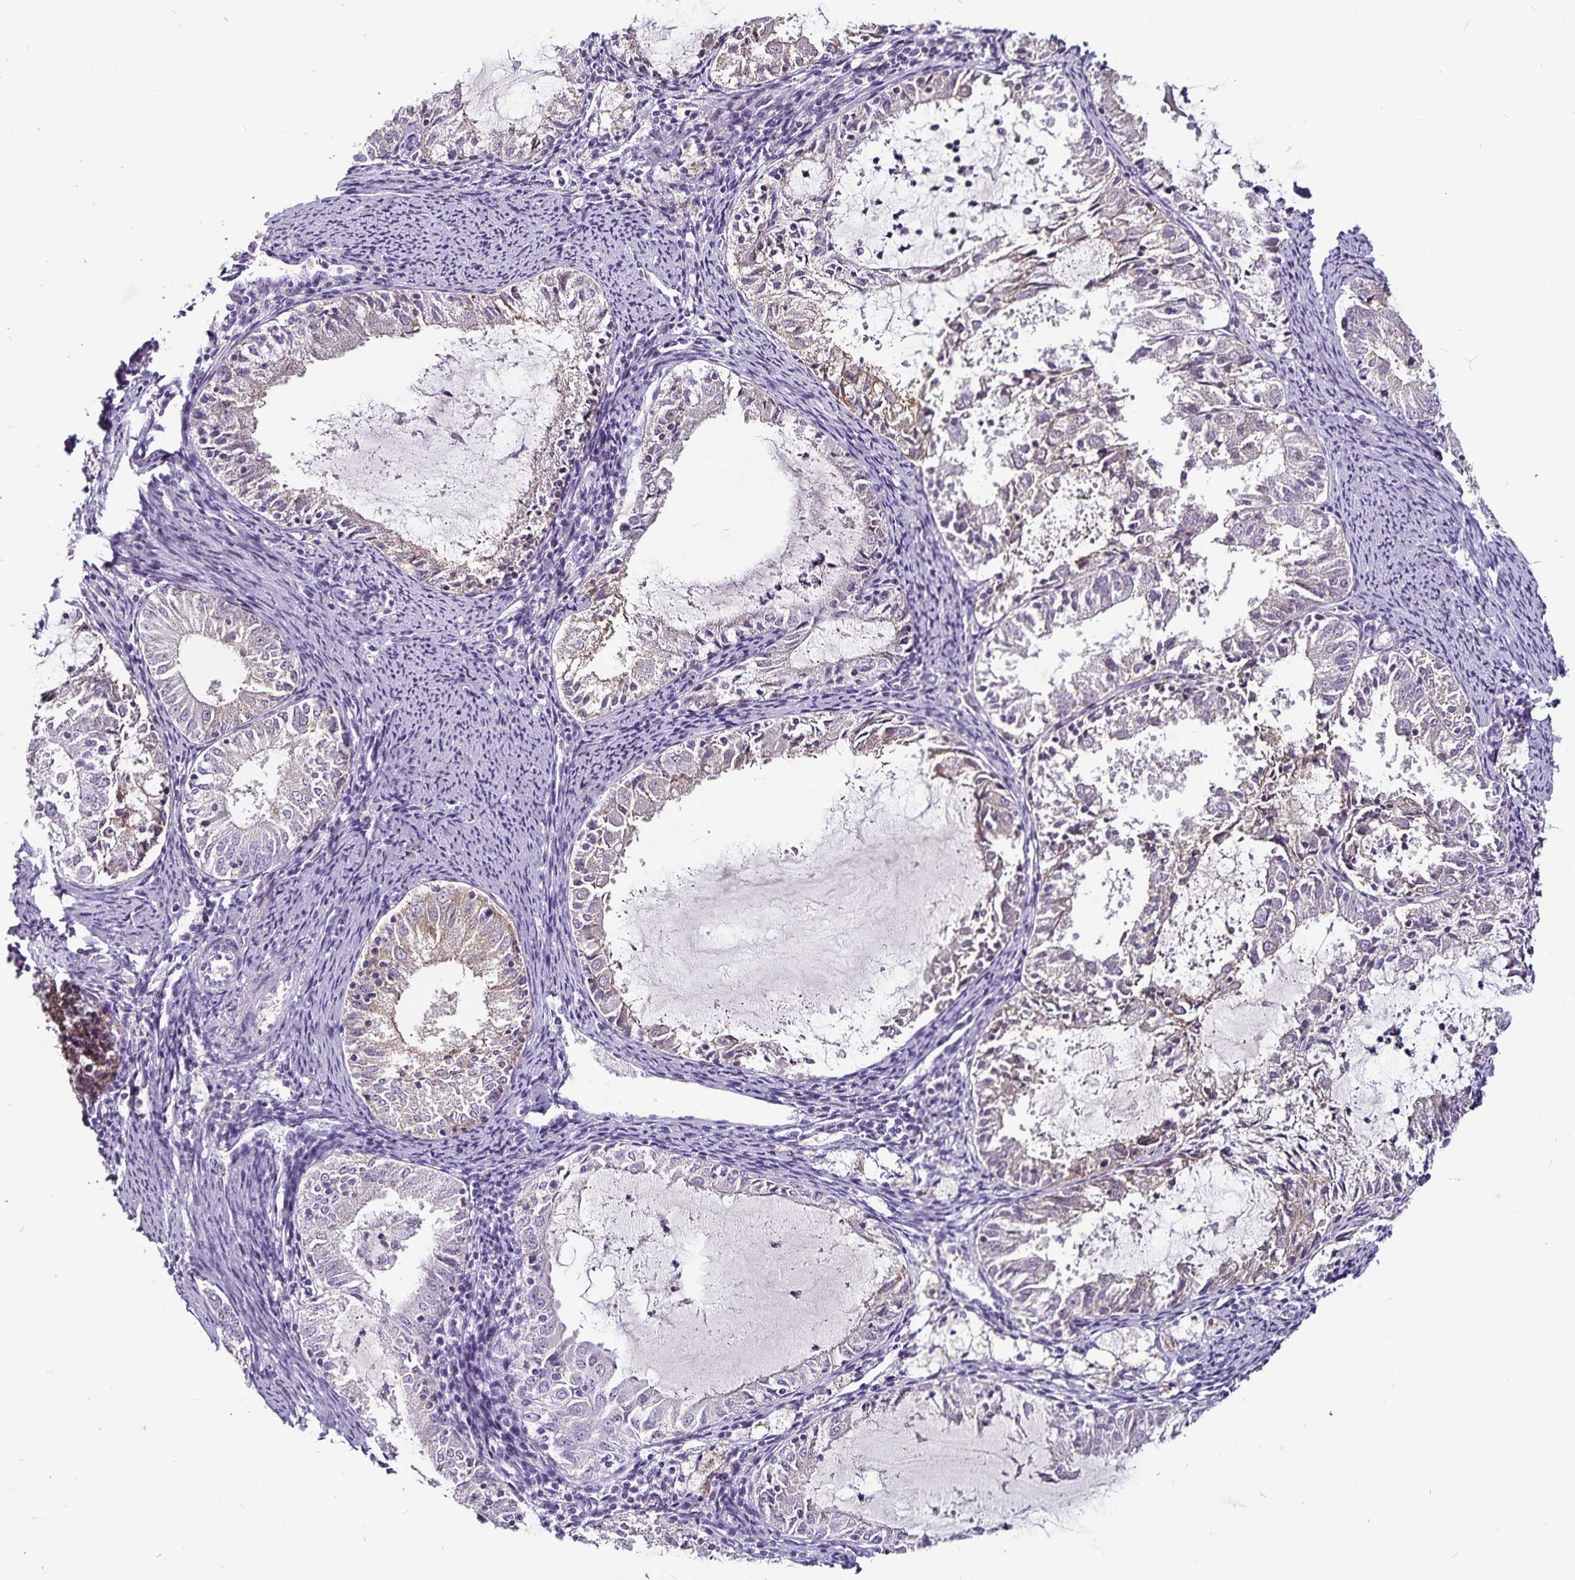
{"staining": {"intensity": "weak", "quantity": "<25%", "location": "cytoplasmic/membranous"}, "tissue": "endometrial cancer", "cell_type": "Tumor cells", "image_type": "cancer", "snomed": [{"axis": "morphology", "description": "Adenocarcinoma, NOS"}, {"axis": "topography", "description": "Endometrium"}], "caption": "This micrograph is of adenocarcinoma (endometrial) stained with IHC to label a protein in brown with the nuclei are counter-stained blue. There is no staining in tumor cells. (DAB immunohistochemistry (IHC), high magnification).", "gene": "CA12", "patient": {"sex": "female", "age": 57}}